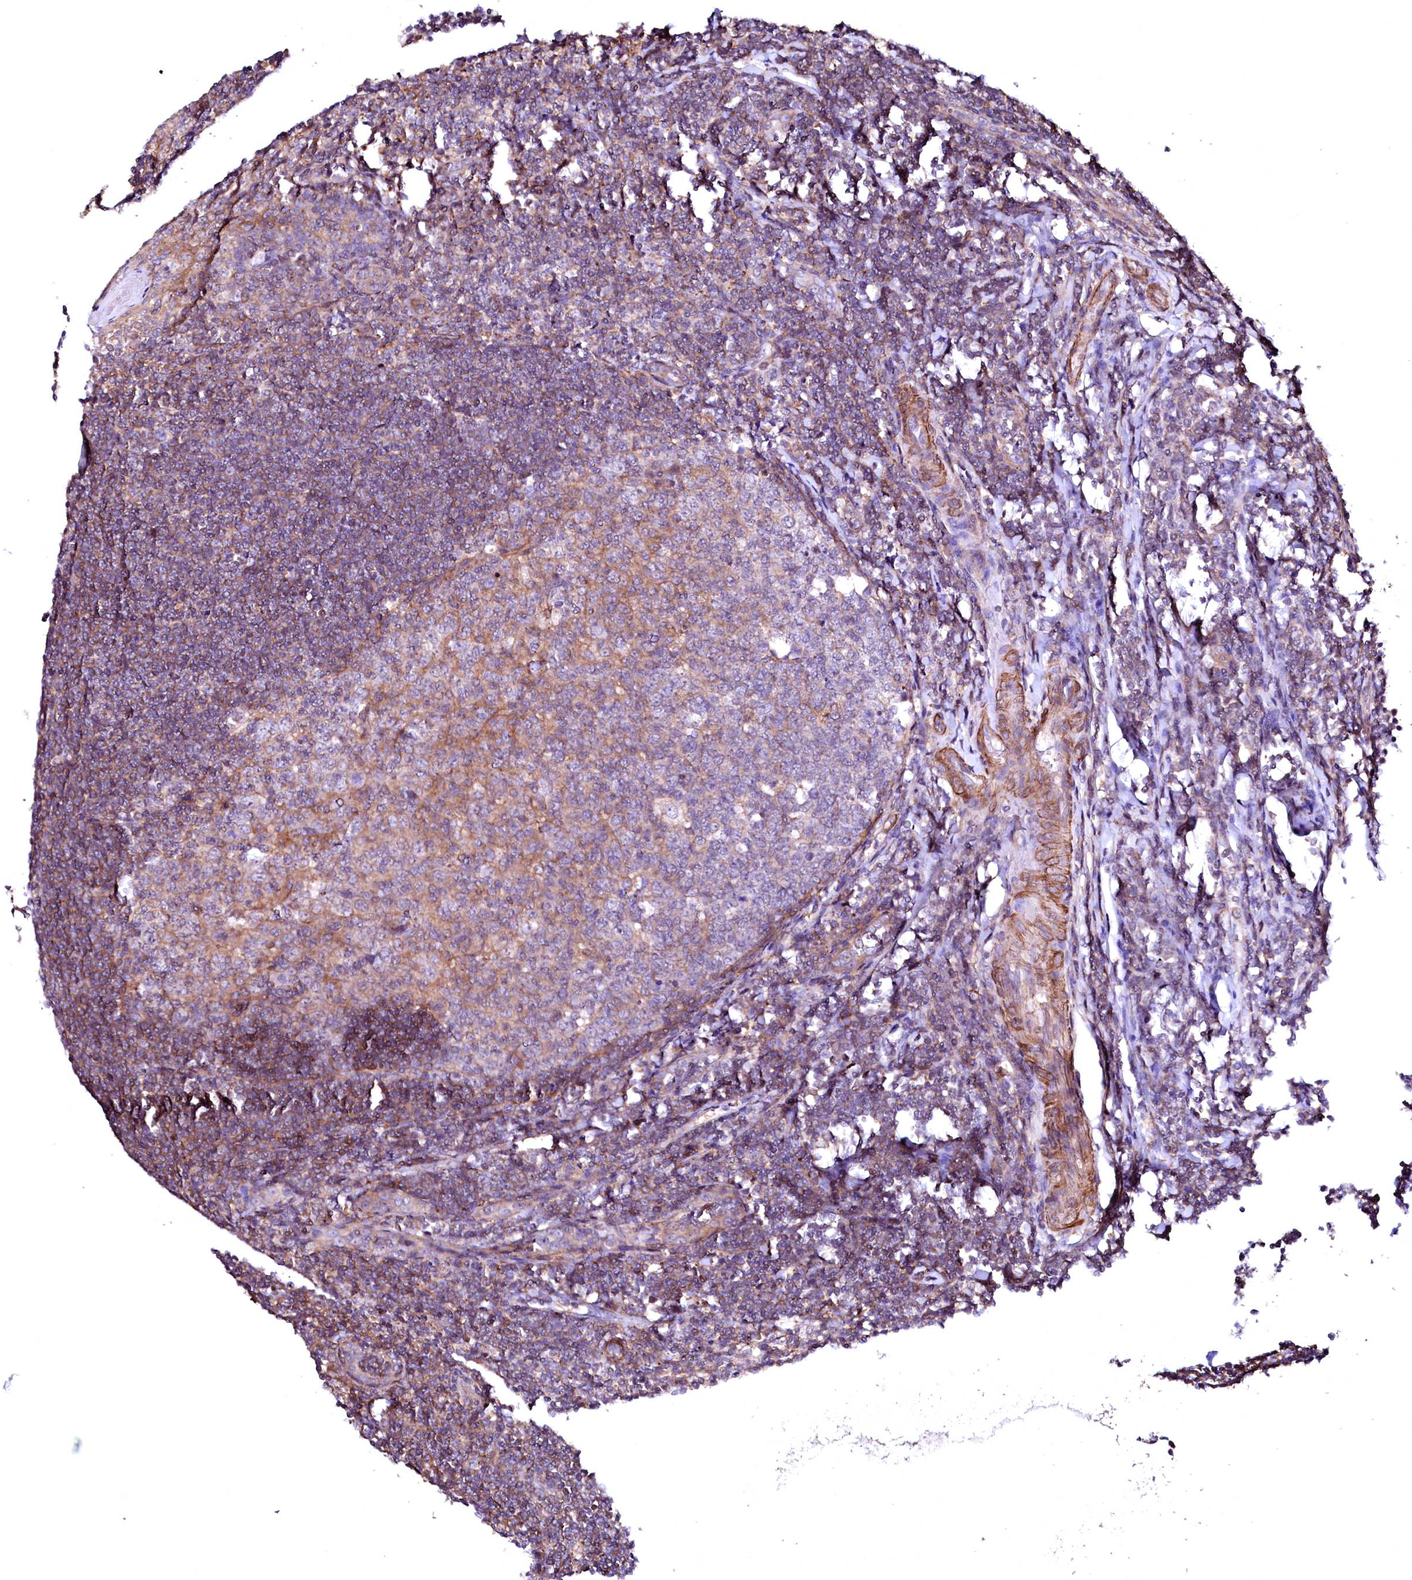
{"staining": {"intensity": "moderate", "quantity": "25%-75%", "location": "cytoplasmic/membranous"}, "tissue": "tonsil", "cell_type": "Germinal center cells", "image_type": "normal", "snomed": [{"axis": "morphology", "description": "Normal tissue, NOS"}, {"axis": "topography", "description": "Tonsil"}], "caption": "Moderate cytoplasmic/membranous staining is identified in about 25%-75% of germinal center cells in unremarkable tonsil.", "gene": "GPR176", "patient": {"sex": "male", "age": 27}}